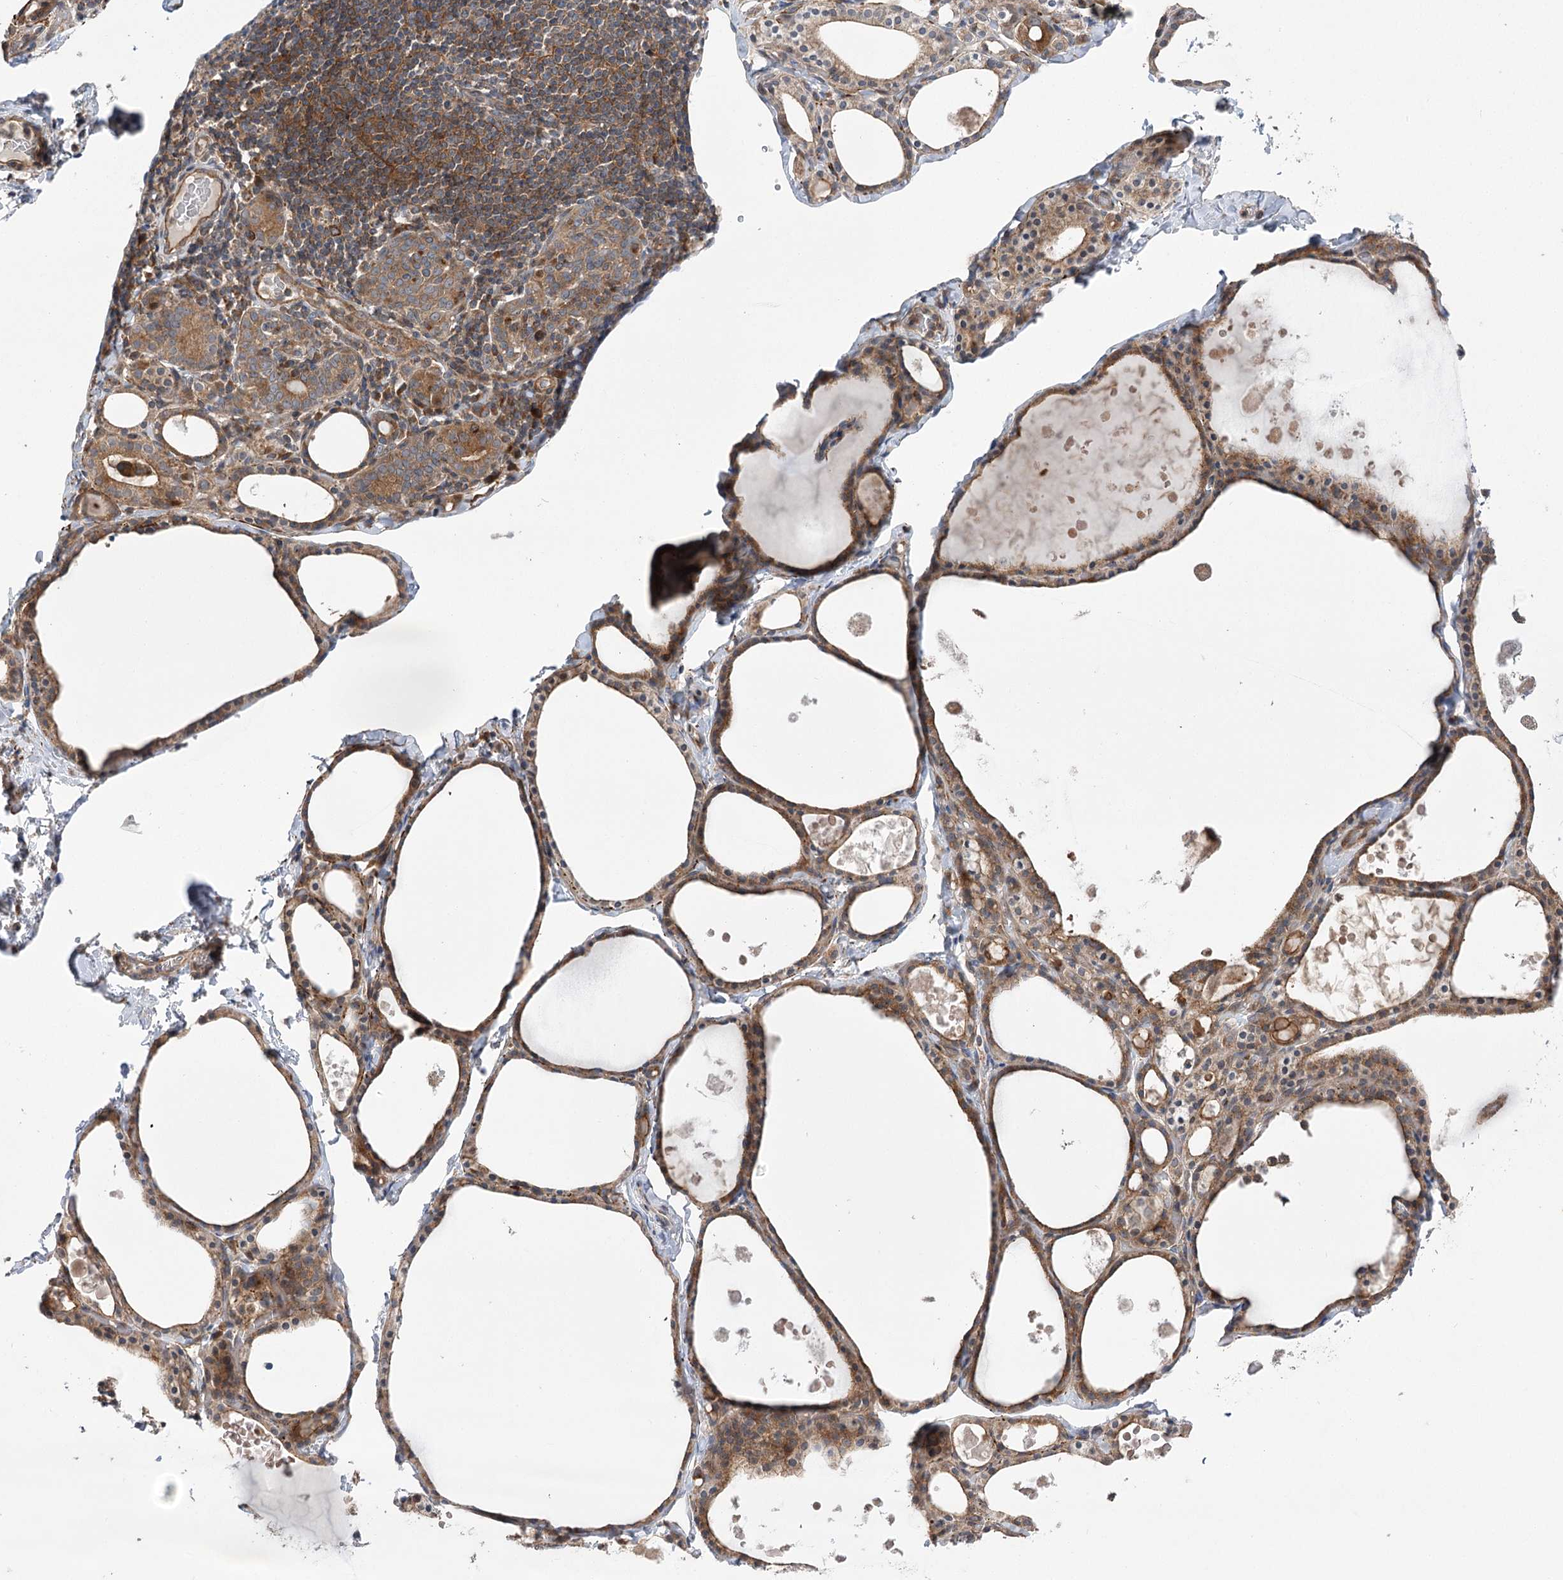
{"staining": {"intensity": "moderate", "quantity": ">75%", "location": "cytoplasmic/membranous"}, "tissue": "thyroid gland", "cell_type": "Glandular cells", "image_type": "normal", "snomed": [{"axis": "morphology", "description": "Normal tissue, NOS"}, {"axis": "topography", "description": "Thyroid gland"}], "caption": "Glandular cells demonstrate medium levels of moderate cytoplasmic/membranous positivity in approximately >75% of cells in normal thyroid gland.", "gene": "VPS37B", "patient": {"sex": "male", "age": 56}}